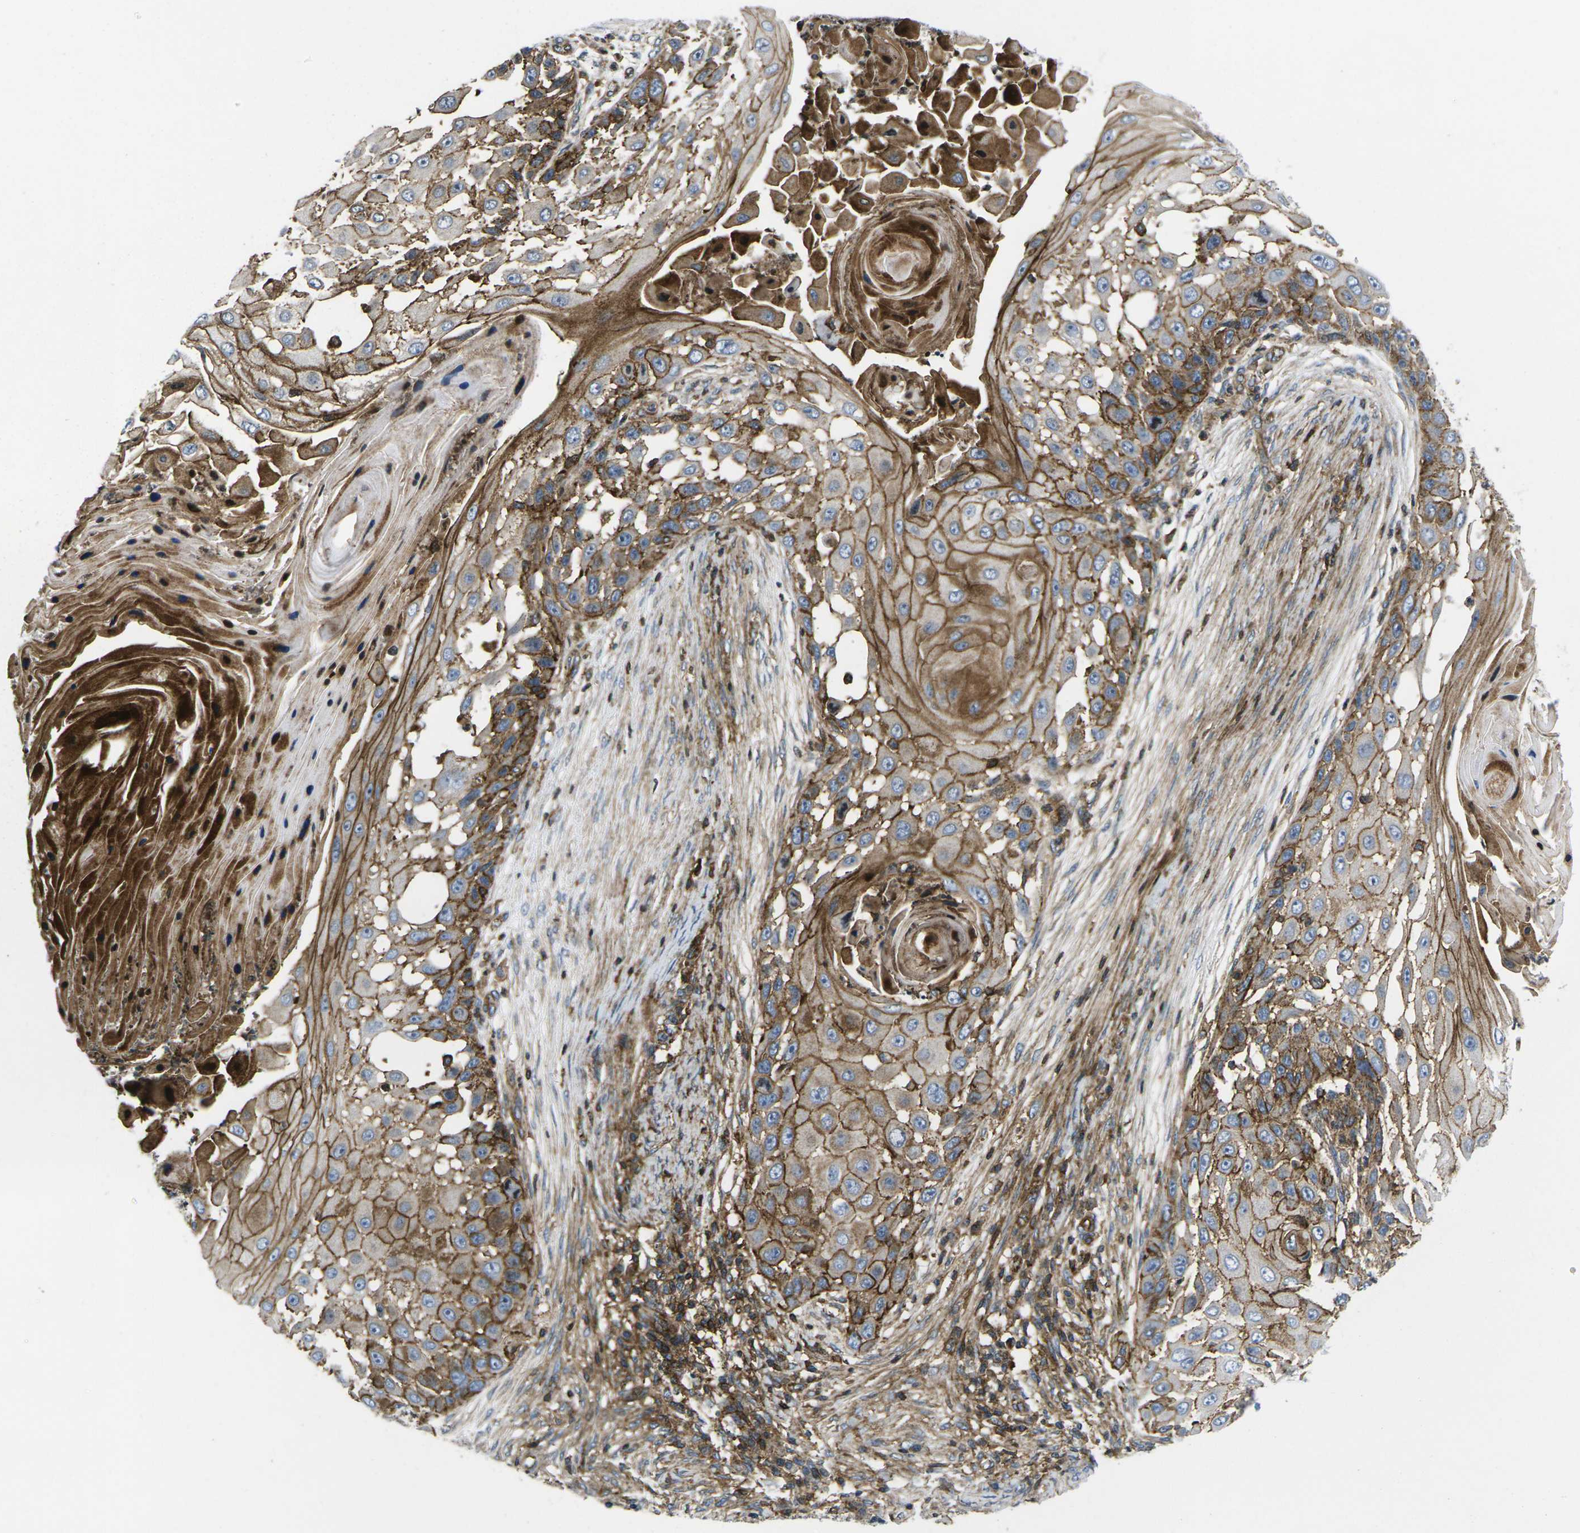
{"staining": {"intensity": "strong", "quantity": ">75%", "location": "cytoplasmic/membranous"}, "tissue": "skin cancer", "cell_type": "Tumor cells", "image_type": "cancer", "snomed": [{"axis": "morphology", "description": "Squamous cell carcinoma, NOS"}, {"axis": "topography", "description": "Skin"}], "caption": "High-power microscopy captured an immunohistochemistry image of skin cancer (squamous cell carcinoma), revealing strong cytoplasmic/membranous expression in approximately >75% of tumor cells.", "gene": "IQGAP1", "patient": {"sex": "female", "age": 44}}